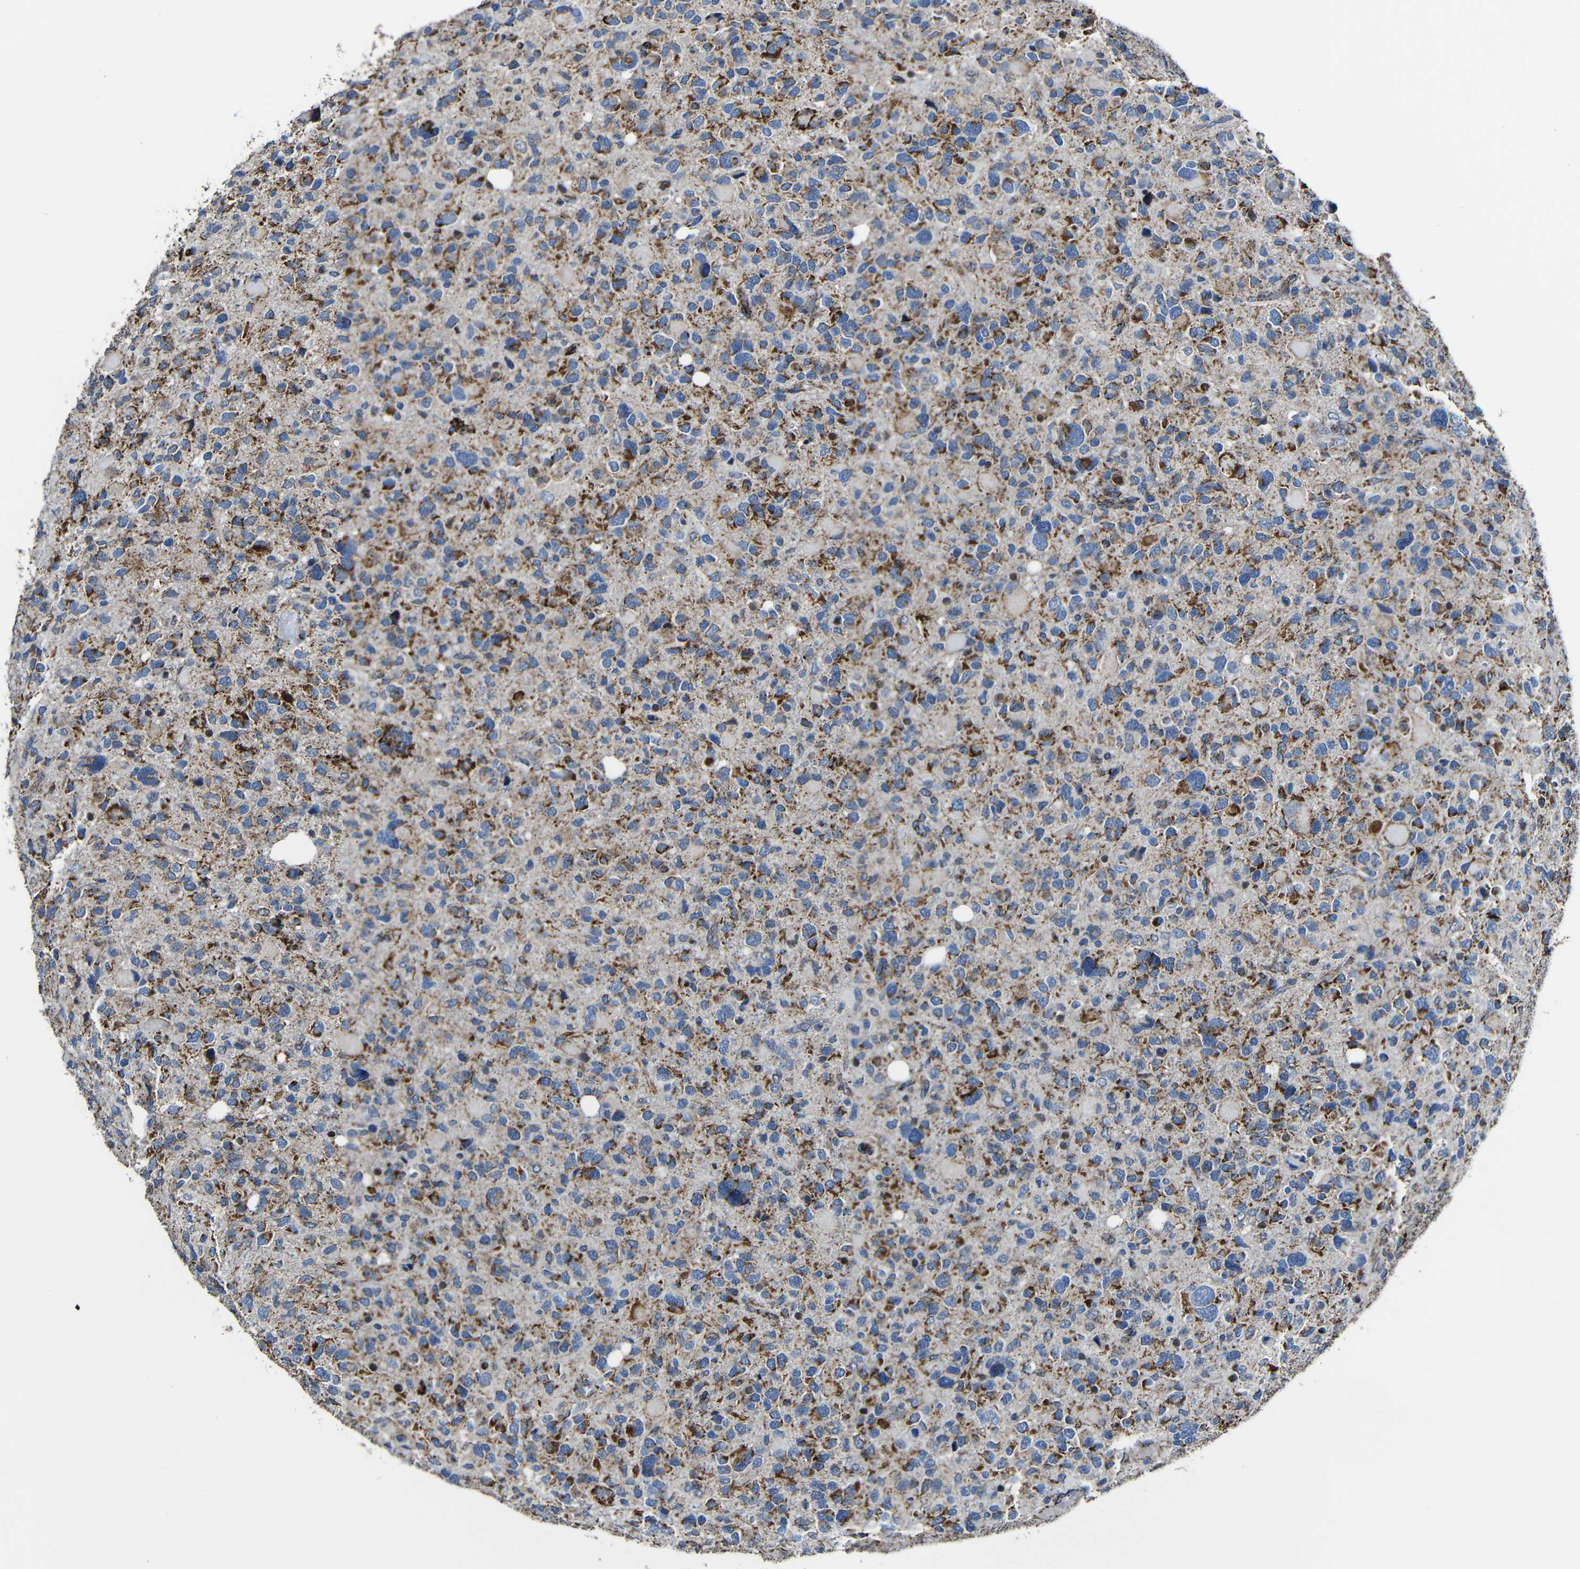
{"staining": {"intensity": "moderate", "quantity": "25%-75%", "location": "cytoplasmic/membranous"}, "tissue": "glioma", "cell_type": "Tumor cells", "image_type": "cancer", "snomed": [{"axis": "morphology", "description": "Glioma, malignant, High grade"}, {"axis": "topography", "description": "Brain"}], "caption": "Immunohistochemical staining of glioma exhibits medium levels of moderate cytoplasmic/membranous positivity in about 25%-75% of tumor cells.", "gene": "CA5B", "patient": {"sex": "male", "age": 48}}